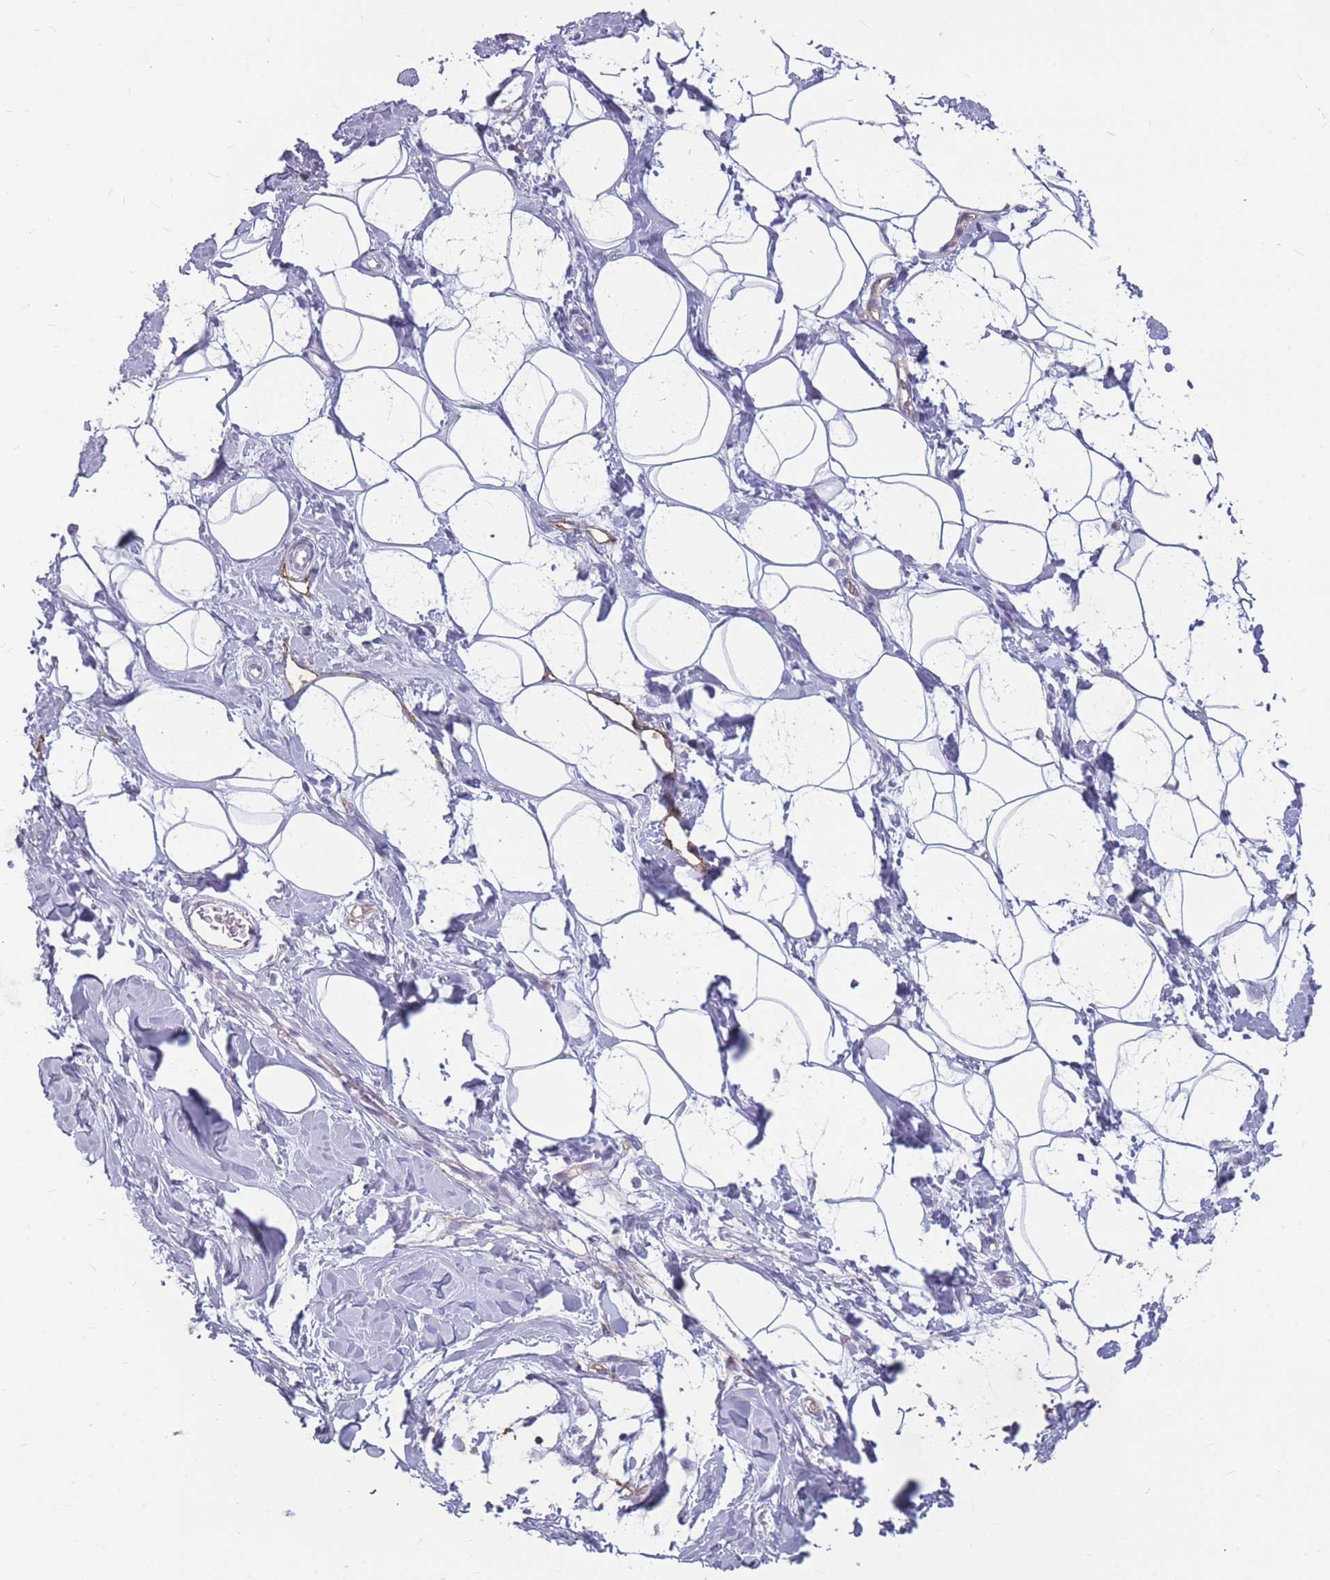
{"staining": {"intensity": "negative", "quantity": "none", "location": "none"}, "tissue": "adipose tissue", "cell_type": "Adipocytes", "image_type": "normal", "snomed": [{"axis": "morphology", "description": "Normal tissue, NOS"}, {"axis": "topography", "description": "Breast"}], "caption": "Immunohistochemical staining of benign adipose tissue exhibits no significant staining in adipocytes. (Stains: DAB (3,3'-diaminobenzidine) immunohistochemistry with hematoxylin counter stain, Microscopy: brightfield microscopy at high magnification).", "gene": "GNA11", "patient": {"sex": "female", "age": 26}}